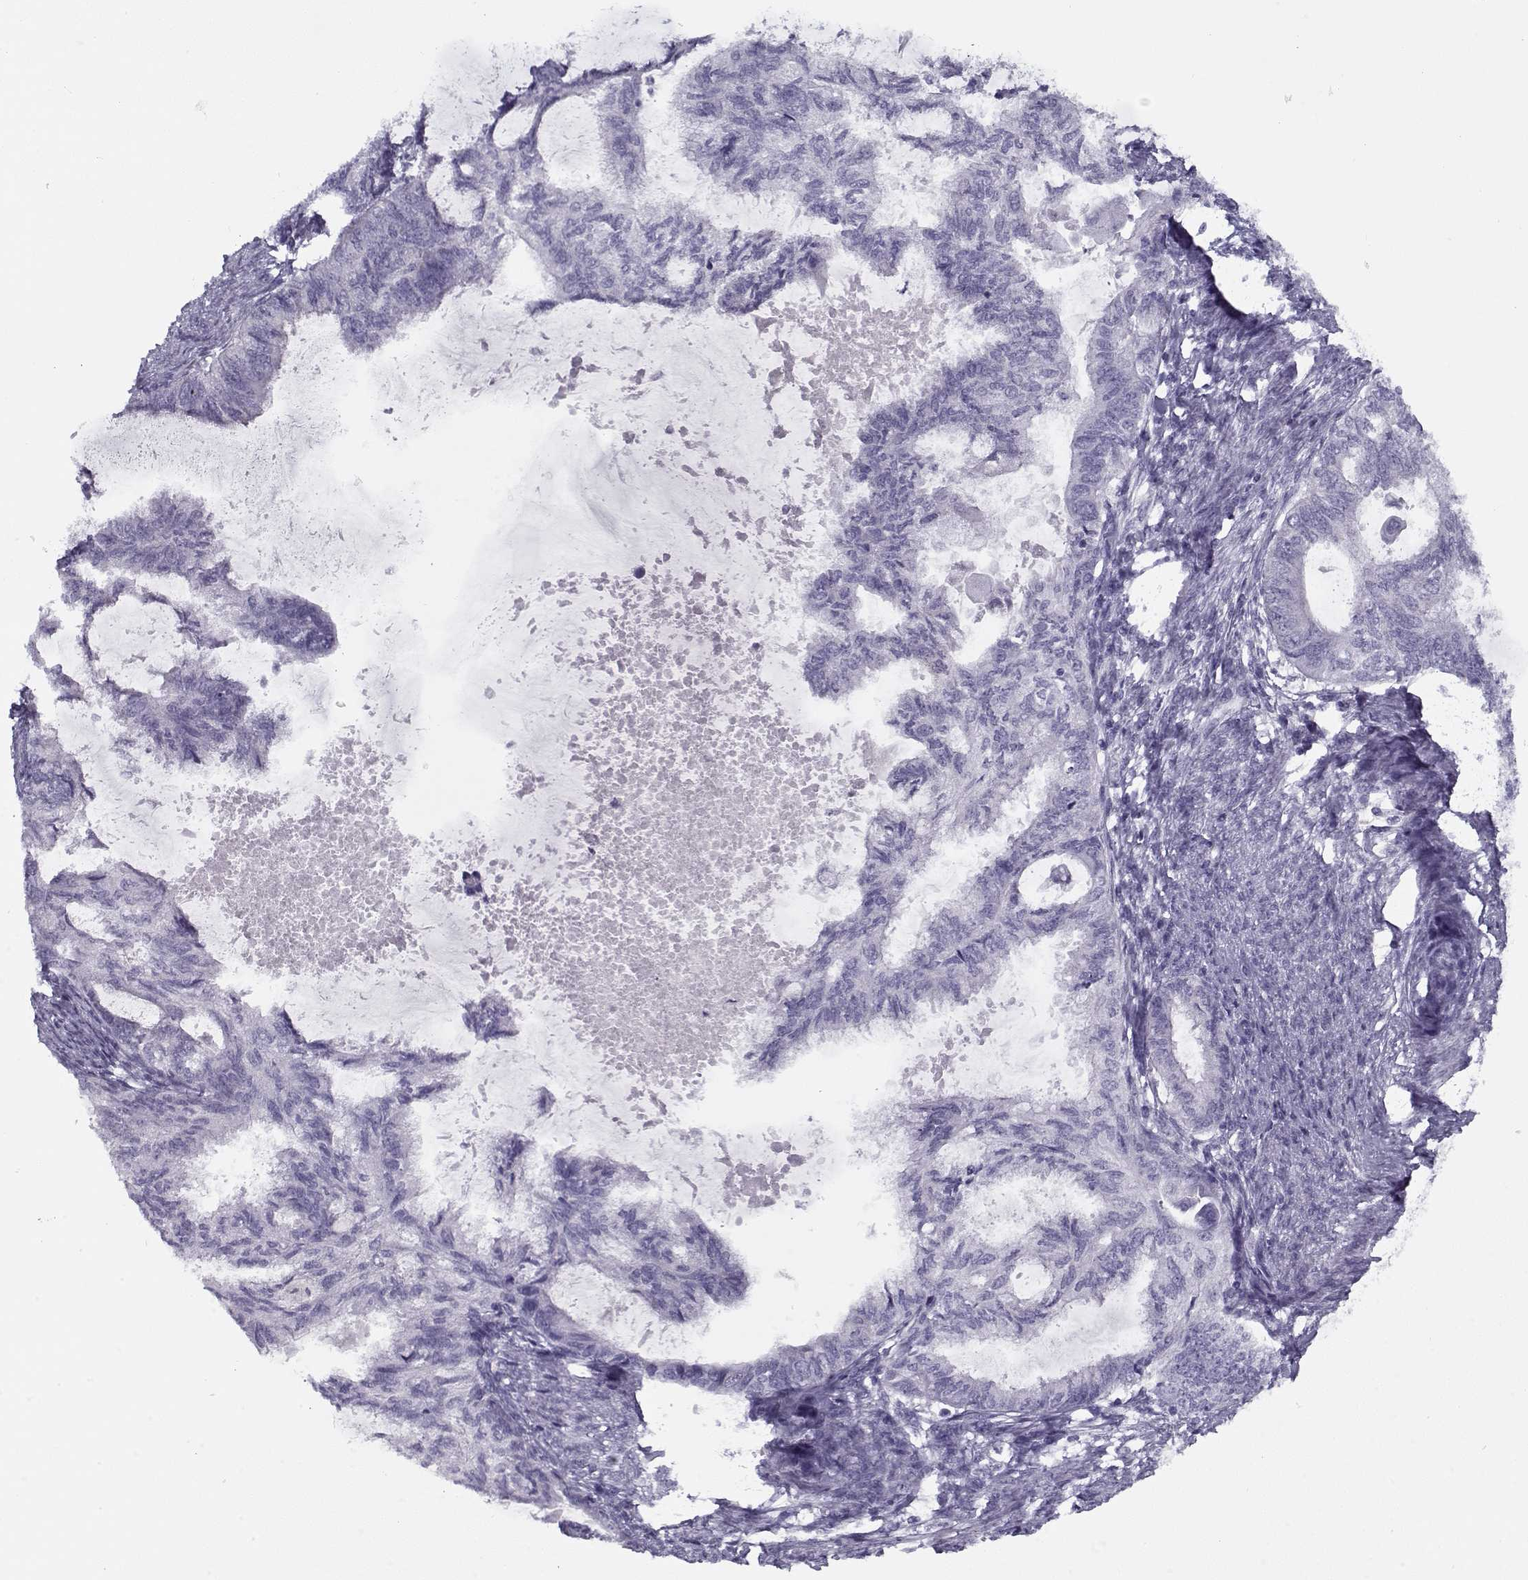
{"staining": {"intensity": "negative", "quantity": "none", "location": "none"}, "tissue": "endometrial cancer", "cell_type": "Tumor cells", "image_type": "cancer", "snomed": [{"axis": "morphology", "description": "Adenocarcinoma, NOS"}, {"axis": "topography", "description": "Endometrium"}], "caption": "The immunohistochemistry (IHC) photomicrograph has no significant staining in tumor cells of endometrial cancer (adenocarcinoma) tissue.", "gene": "PP2D1", "patient": {"sex": "female", "age": 86}}